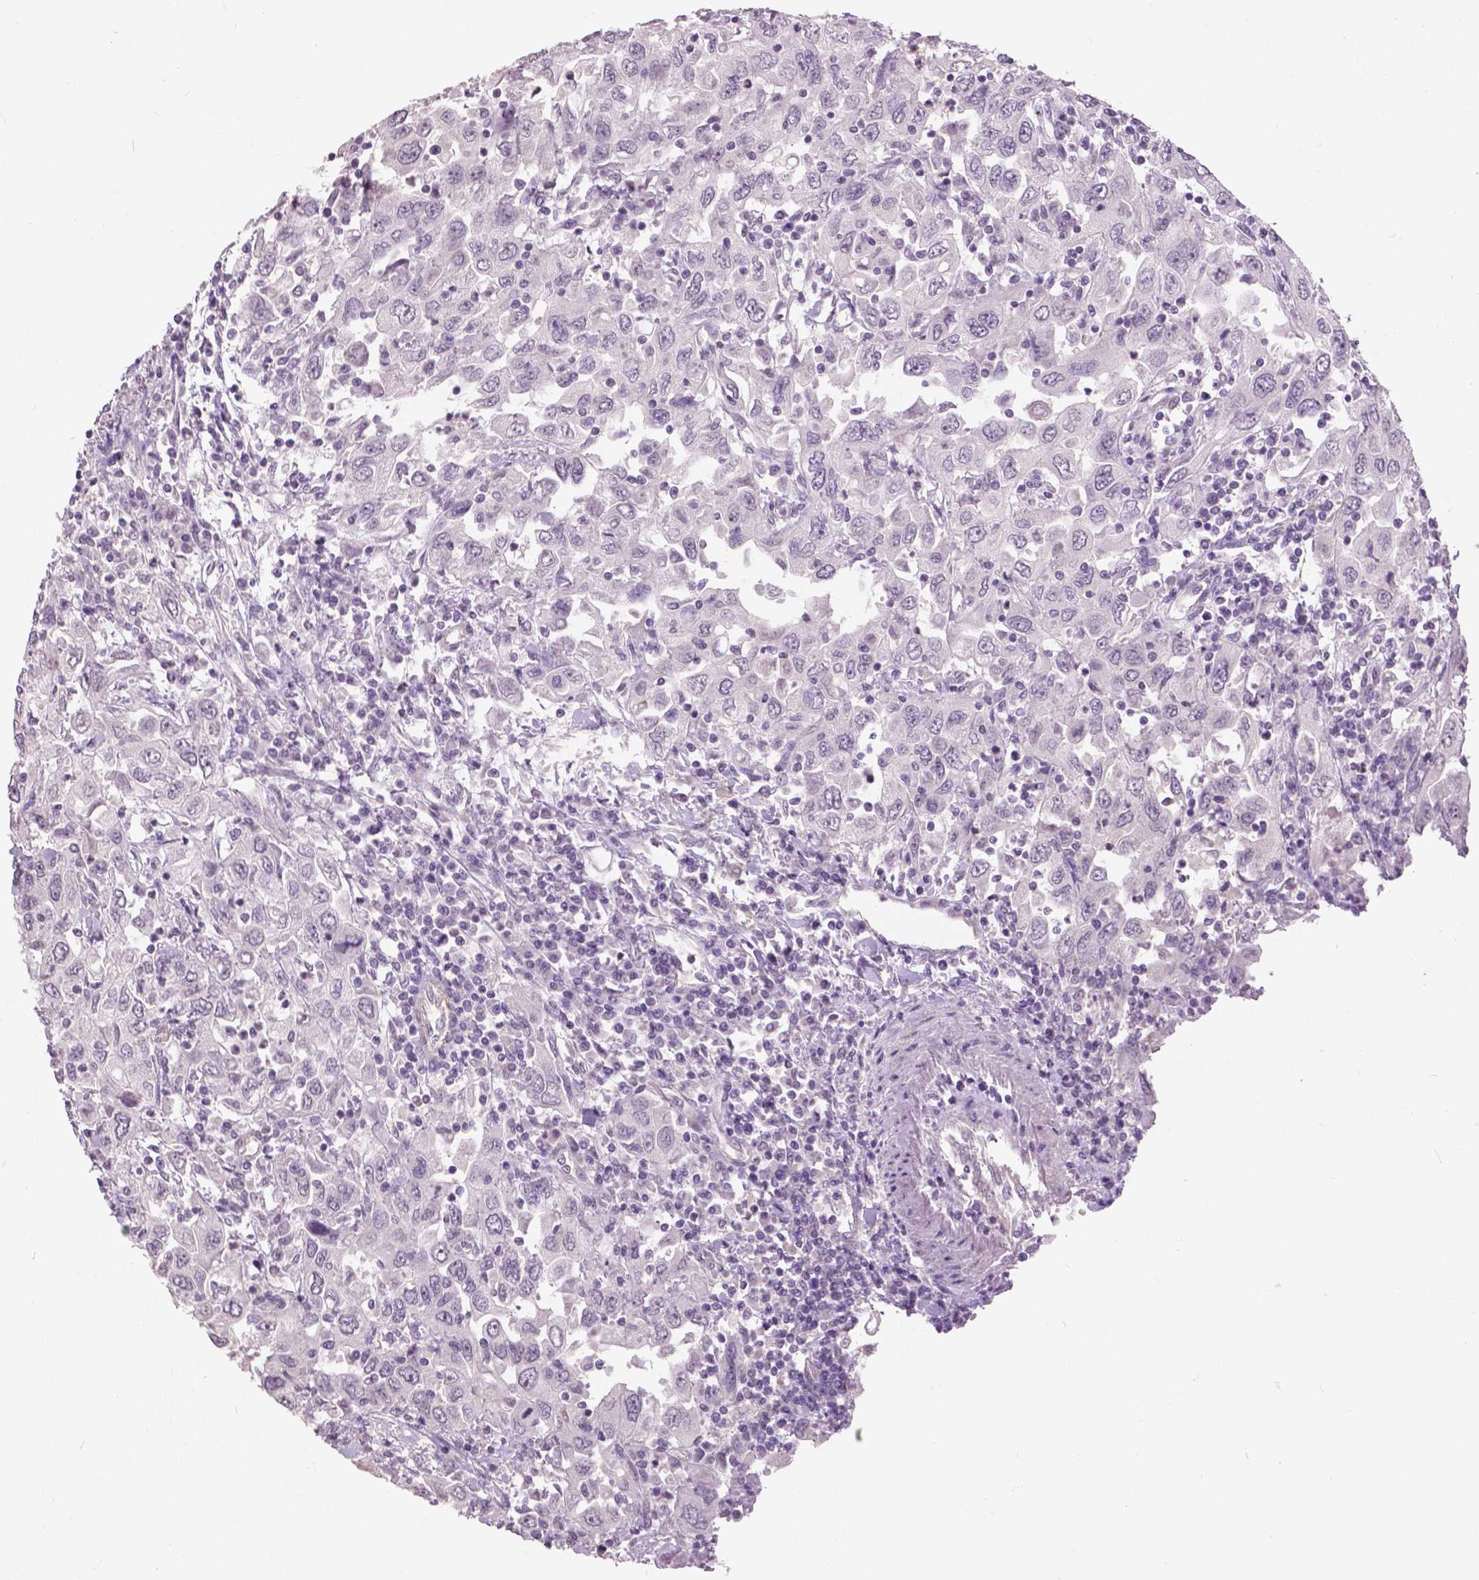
{"staining": {"intensity": "negative", "quantity": "none", "location": "none"}, "tissue": "urothelial cancer", "cell_type": "Tumor cells", "image_type": "cancer", "snomed": [{"axis": "morphology", "description": "Urothelial carcinoma, High grade"}, {"axis": "topography", "description": "Urinary bladder"}], "caption": "High power microscopy micrograph of an immunohistochemistry histopathology image of high-grade urothelial carcinoma, revealing no significant staining in tumor cells.", "gene": "GRIN2A", "patient": {"sex": "male", "age": 76}}